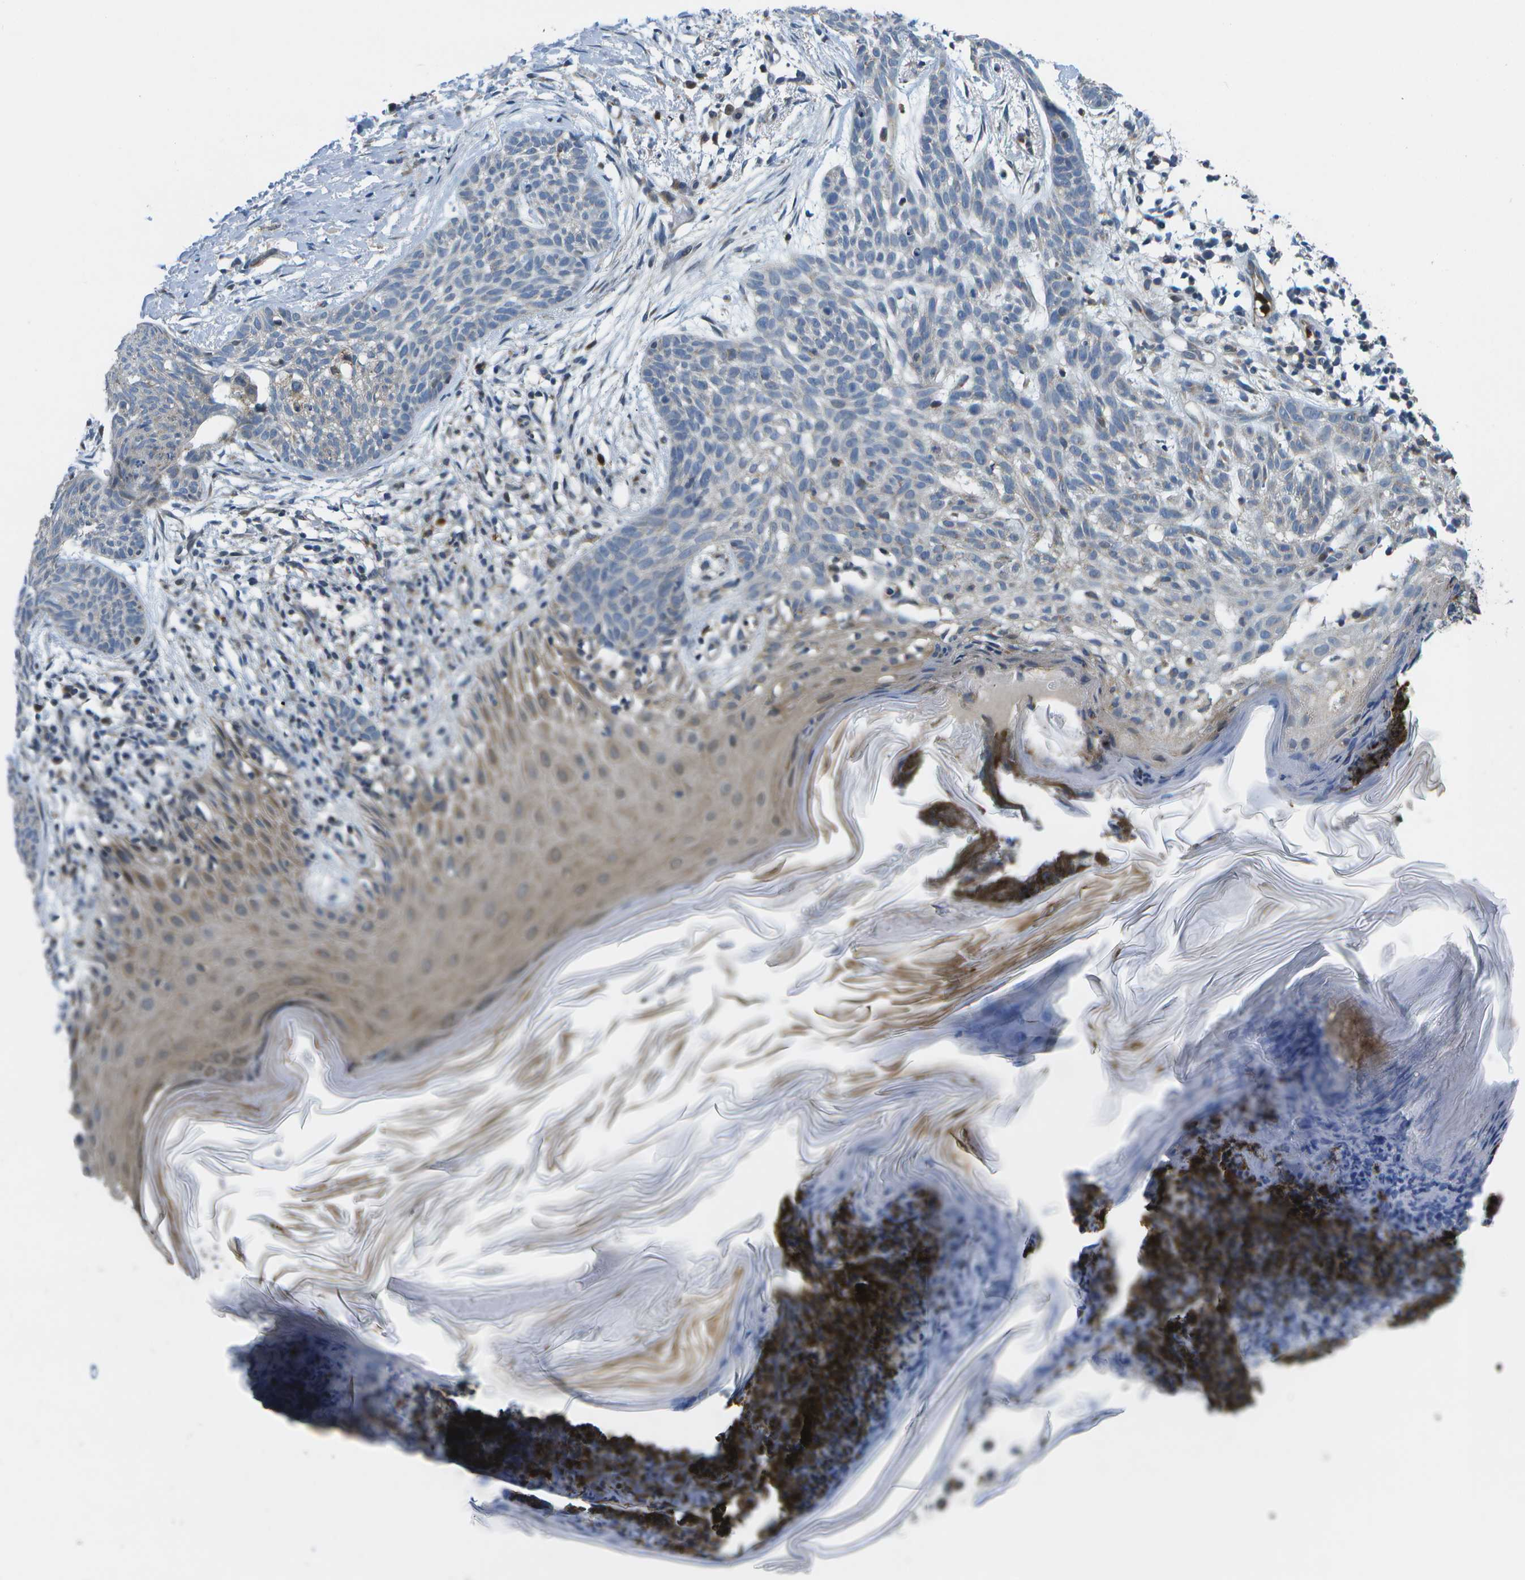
{"staining": {"intensity": "negative", "quantity": "none", "location": "none"}, "tissue": "skin cancer", "cell_type": "Tumor cells", "image_type": "cancer", "snomed": [{"axis": "morphology", "description": "Basal cell carcinoma"}, {"axis": "topography", "description": "Skin"}], "caption": "Immunohistochemistry of human basal cell carcinoma (skin) exhibits no staining in tumor cells.", "gene": "GALNT15", "patient": {"sex": "female", "age": 59}}